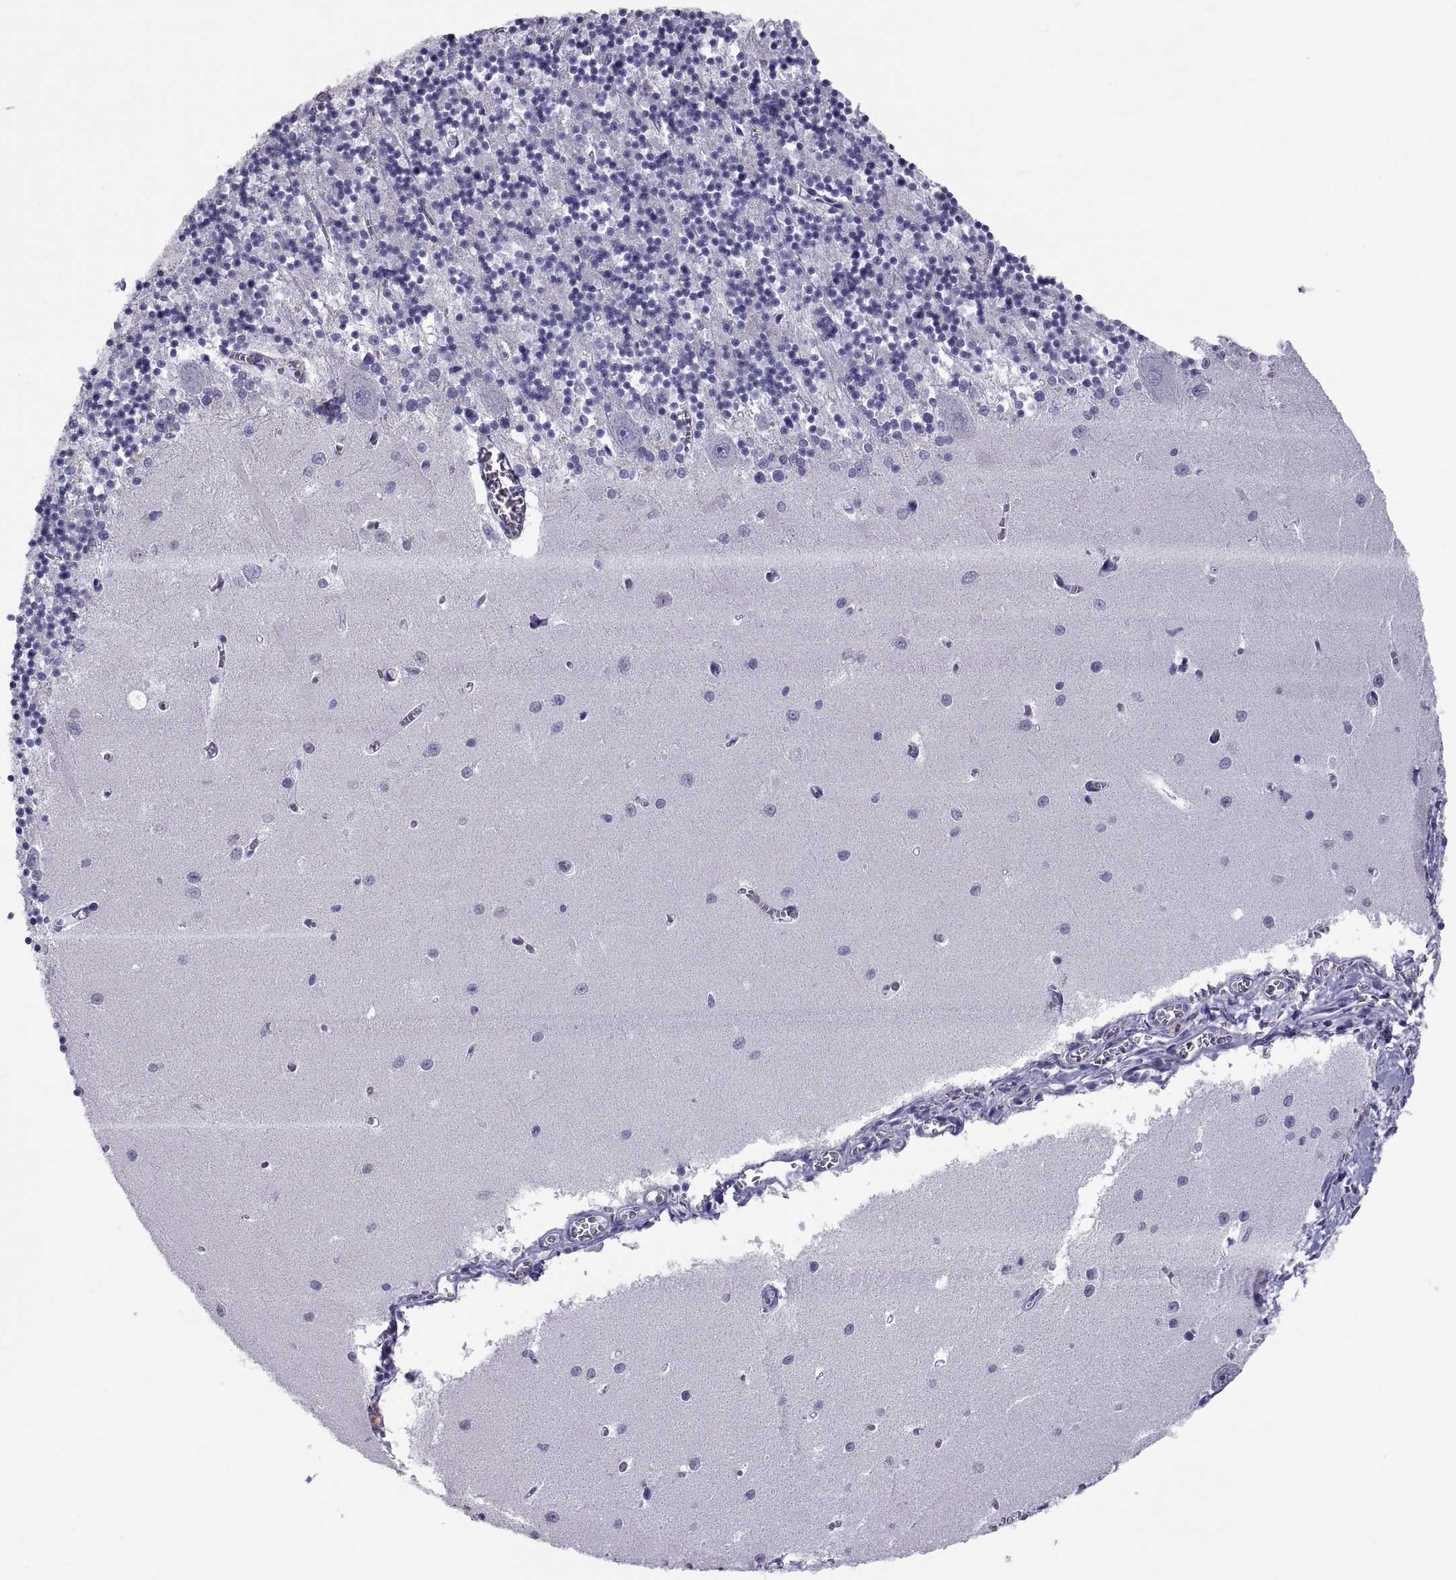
{"staining": {"intensity": "negative", "quantity": "none", "location": "none"}, "tissue": "cerebellum", "cell_type": "Cells in granular layer", "image_type": "normal", "snomed": [{"axis": "morphology", "description": "Normal tissue, NOS"}, {"axis": "topography", "description": "Cerebellum"}], "caption": "IHC micrograph of unremarkable cerebellum: human cerebellum stained with DAB (3,3'-diaminobenzidine) exhibits no significant protein expression in cells in granular layer. (DAB immunohistochemistry visualized using brightfield microscopy, high magnification).", "gene": "RNASE12", "patient": {"sex": "female", "age": 64}}